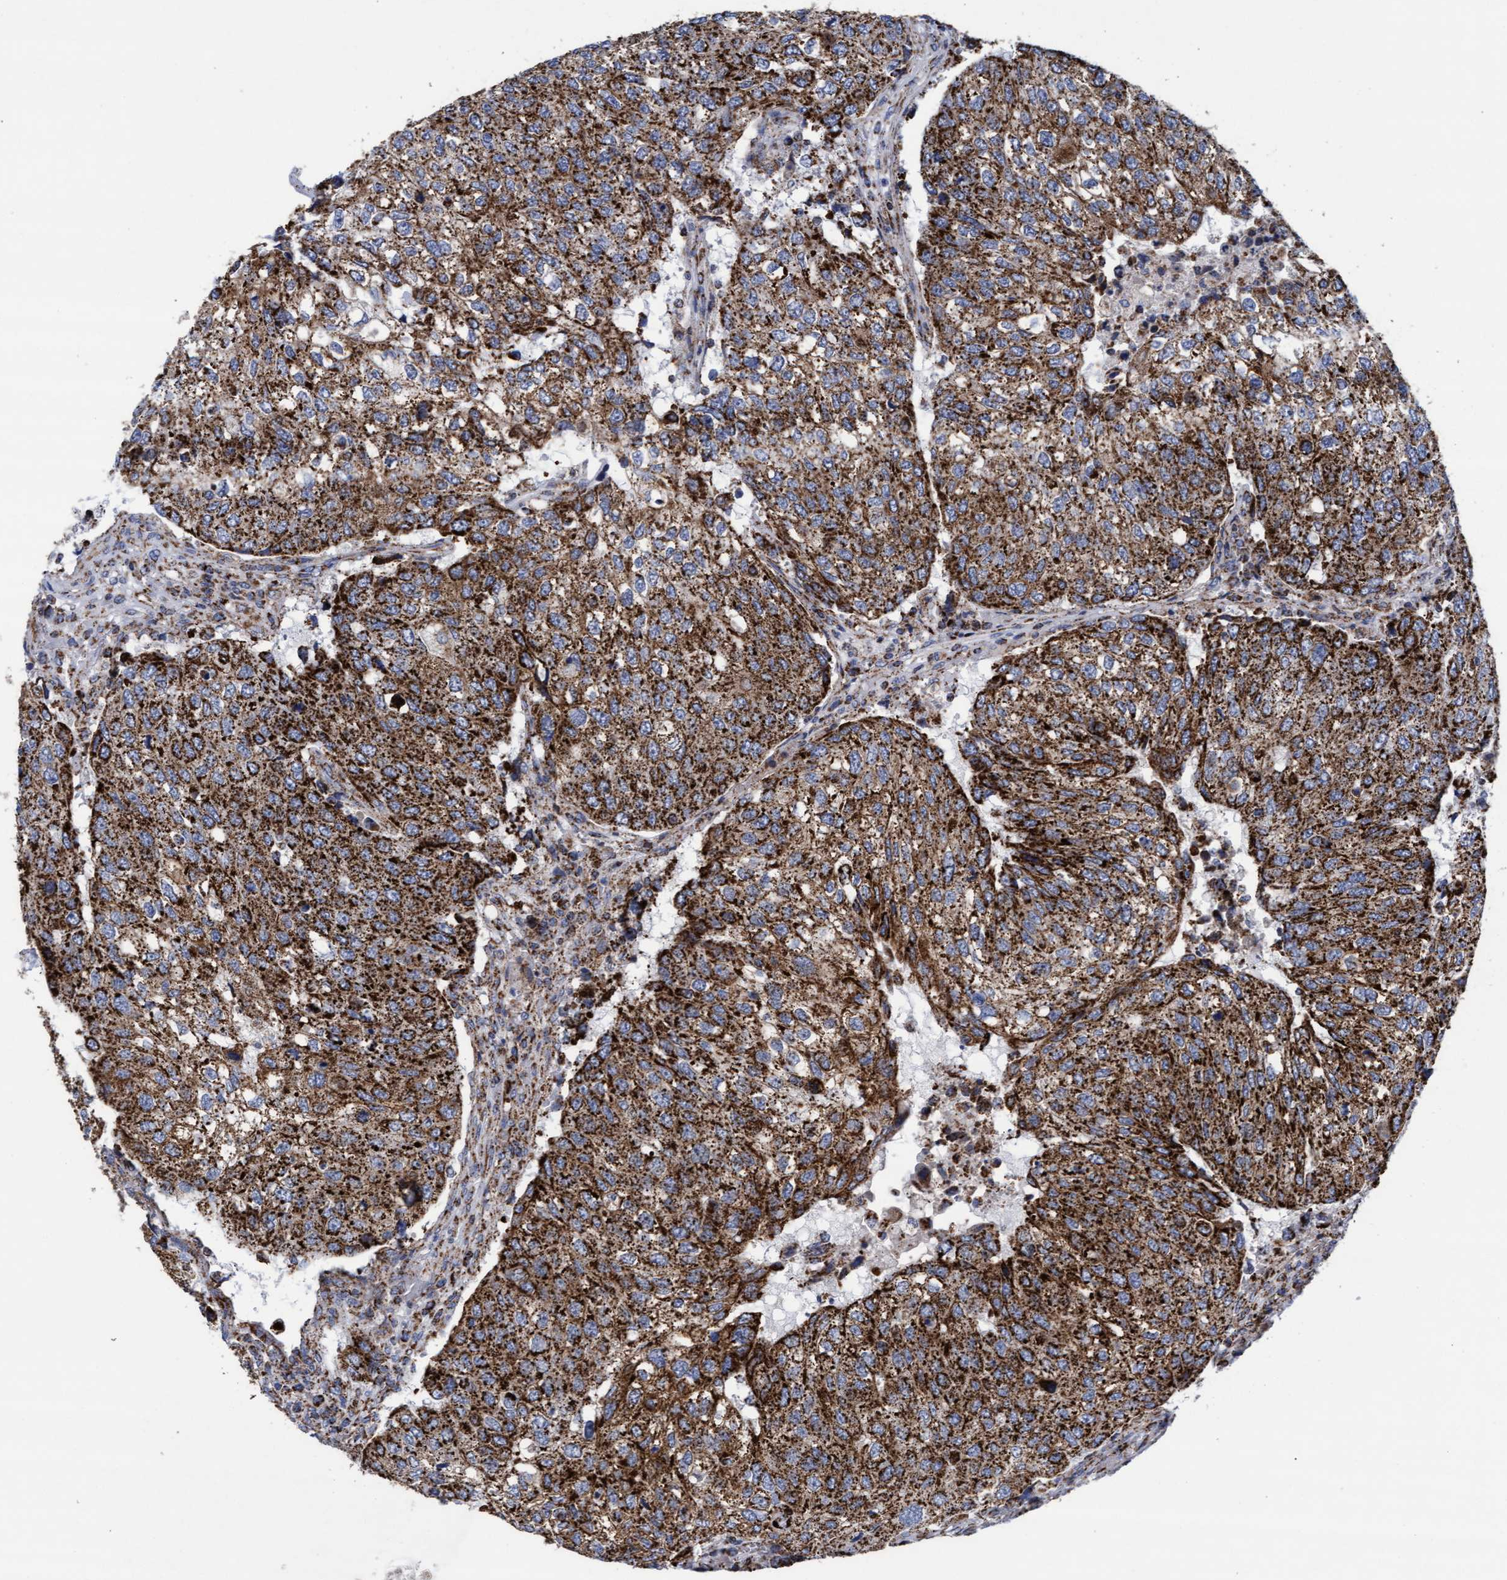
{"staining": {"intensity": "strong", "quantity": ">75%", "location": "cytoplasmic/membranous"}, "tissue": "urothelial cancer", "cell_type": "Tumor cells", "image_type": "cancer", "snomed": [{"axis": "morphology", "description": "Urothelial carcinoma, High grade"}, {"axis": "topography", "description": "Lymph node"}, {"axis": "topography", "description": "Urinary bladder"}], "caption": "This photomicrograph shows IHC staining of urothelial cancer, with high strong cytoplasmic/membranous staining in about >75% of tumor cells.", "gene": "MRPL38", "patient": {"sex": "male", "age": 51}}